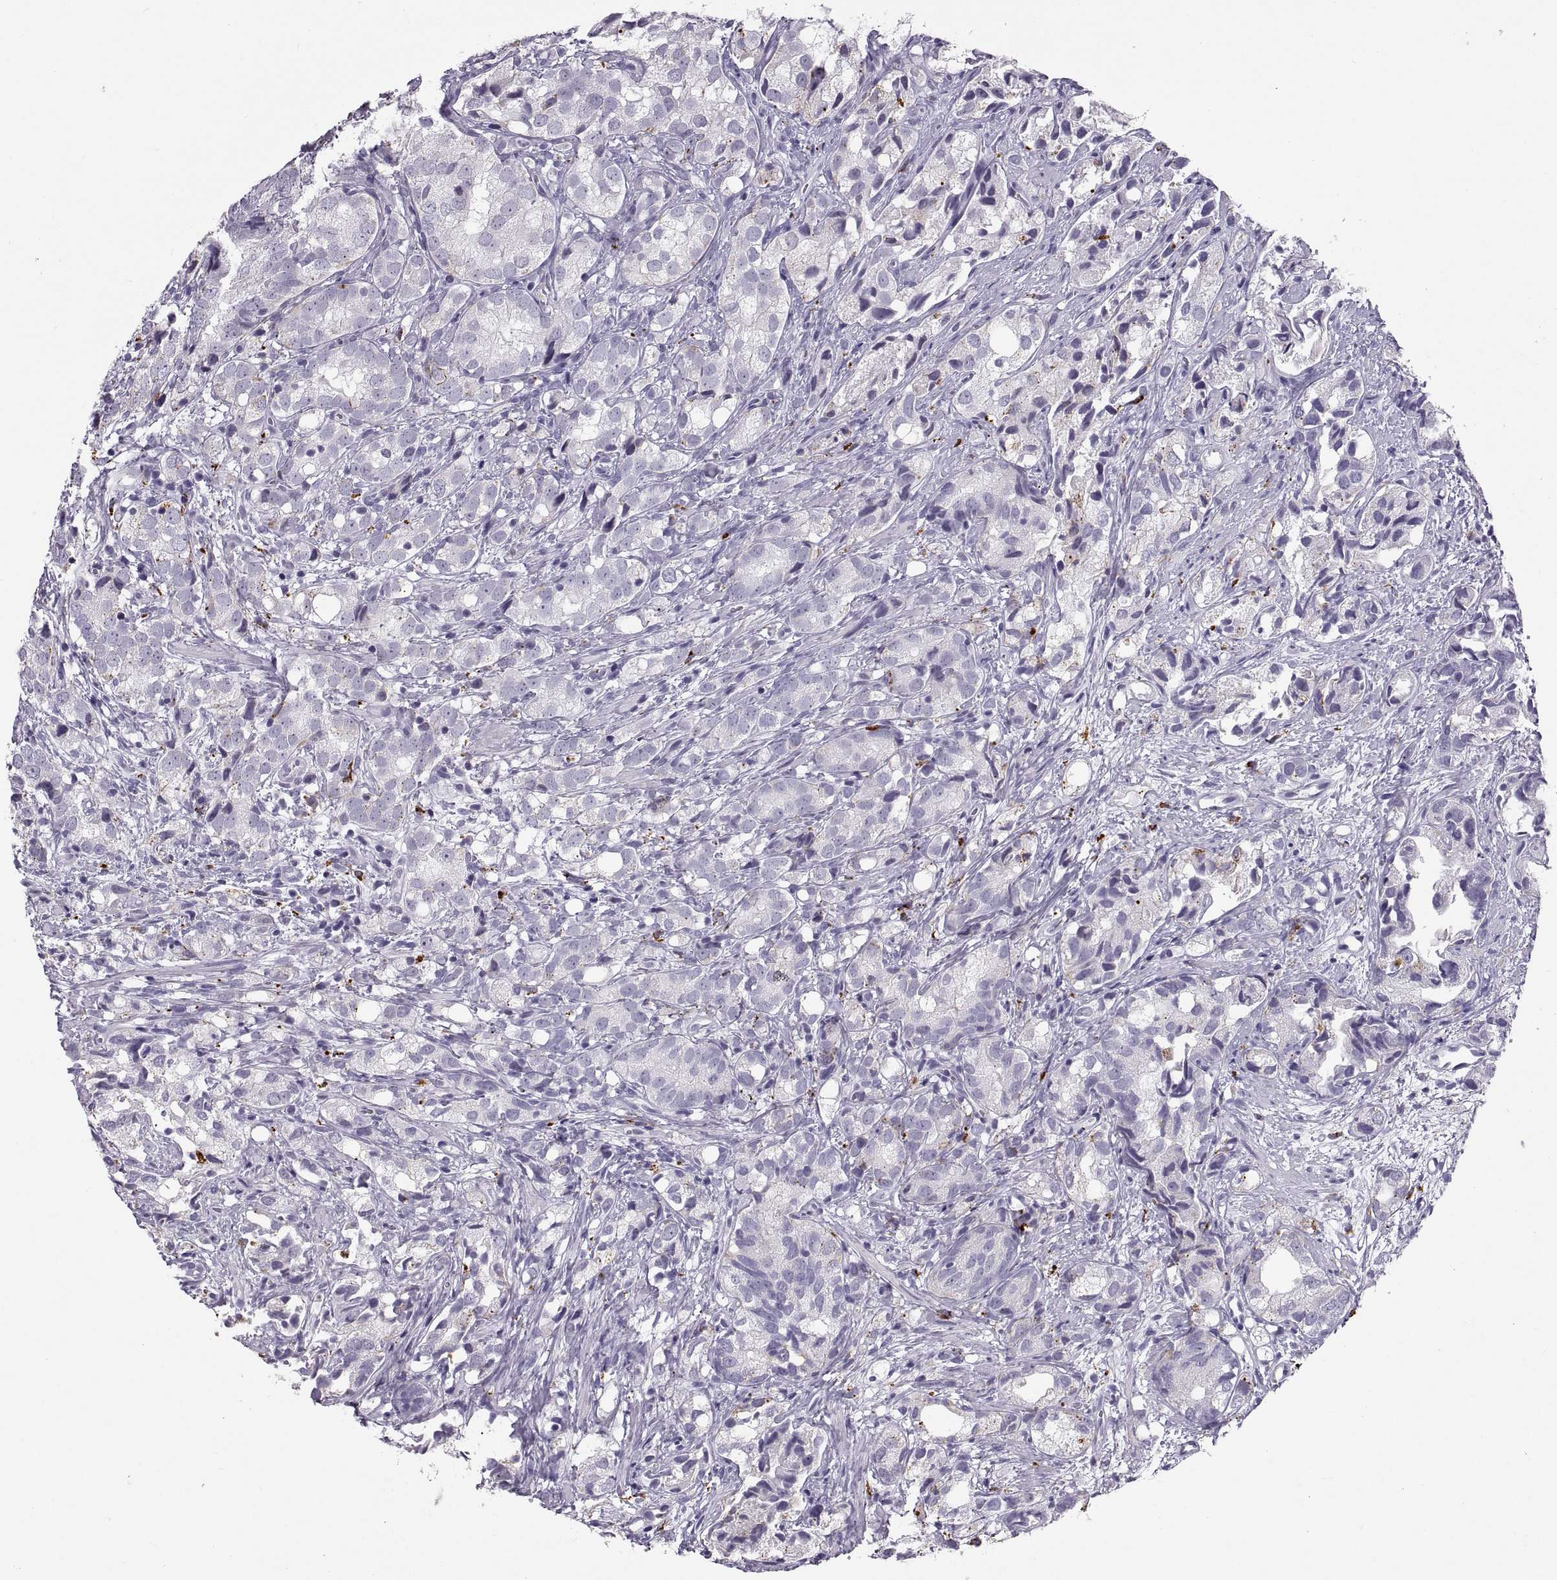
{"staining": {"intensity": "negative", "quantity": "none", "location": "none"}, "tissue": "prostate cancer", "cell_type": "Tumor cells", "image_type": "cancer", "snomed": [{"axis": "morphology", "description": "Adenocarcinoma, High grade"}, {"axis": "topography", "description": "Prostate"}], "caption": "High magnification brightfield microscopy of prostate adenocarcinoma (high-grade) stained with DAB (brown) and counterstained with hematoxylin (blue): tumor cells show no significant staining.", "gene": "QRICH2", "patient": {"sex": "male", "age": 82}}